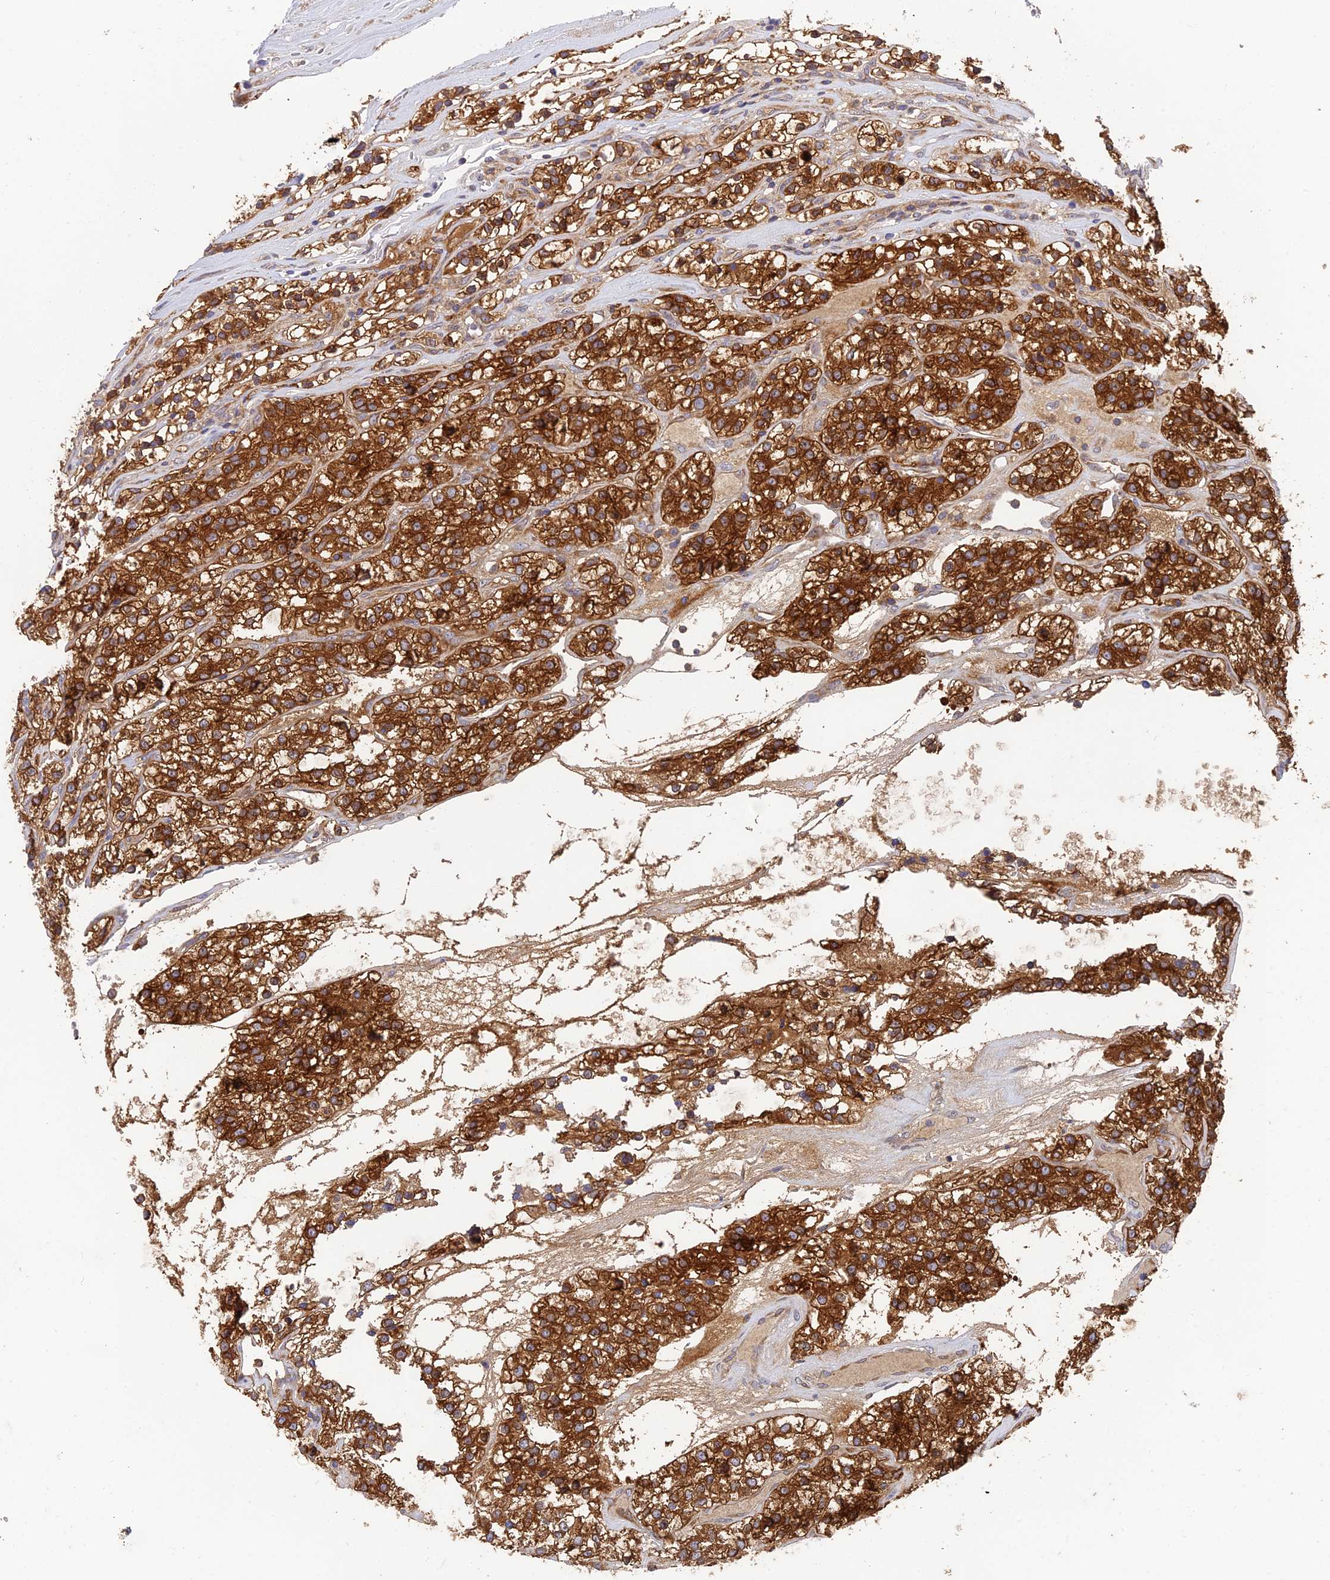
{"staining": {"intensity": "strong", "quantity": ">75%", "location": "cytoplasmic/membranous"}, "tissue": "renal cancer", "cell_type": "Tumor cells", "image_type": "cancer", "snomed": [{"axis": "morphology", "description": "Adenocarcinoma, NOS"}, {"axis": "topography", "description": "Kidney"}], "caption": "Protein staining of adenocarcinoma (renal) tissue demonstrates strong cytoplasmic/membranous positivity in about >75% of tumor cells. Nuclei are stained in blue.", "gene": "IPO5", "patient": {"sex": "female", "age": 57}}